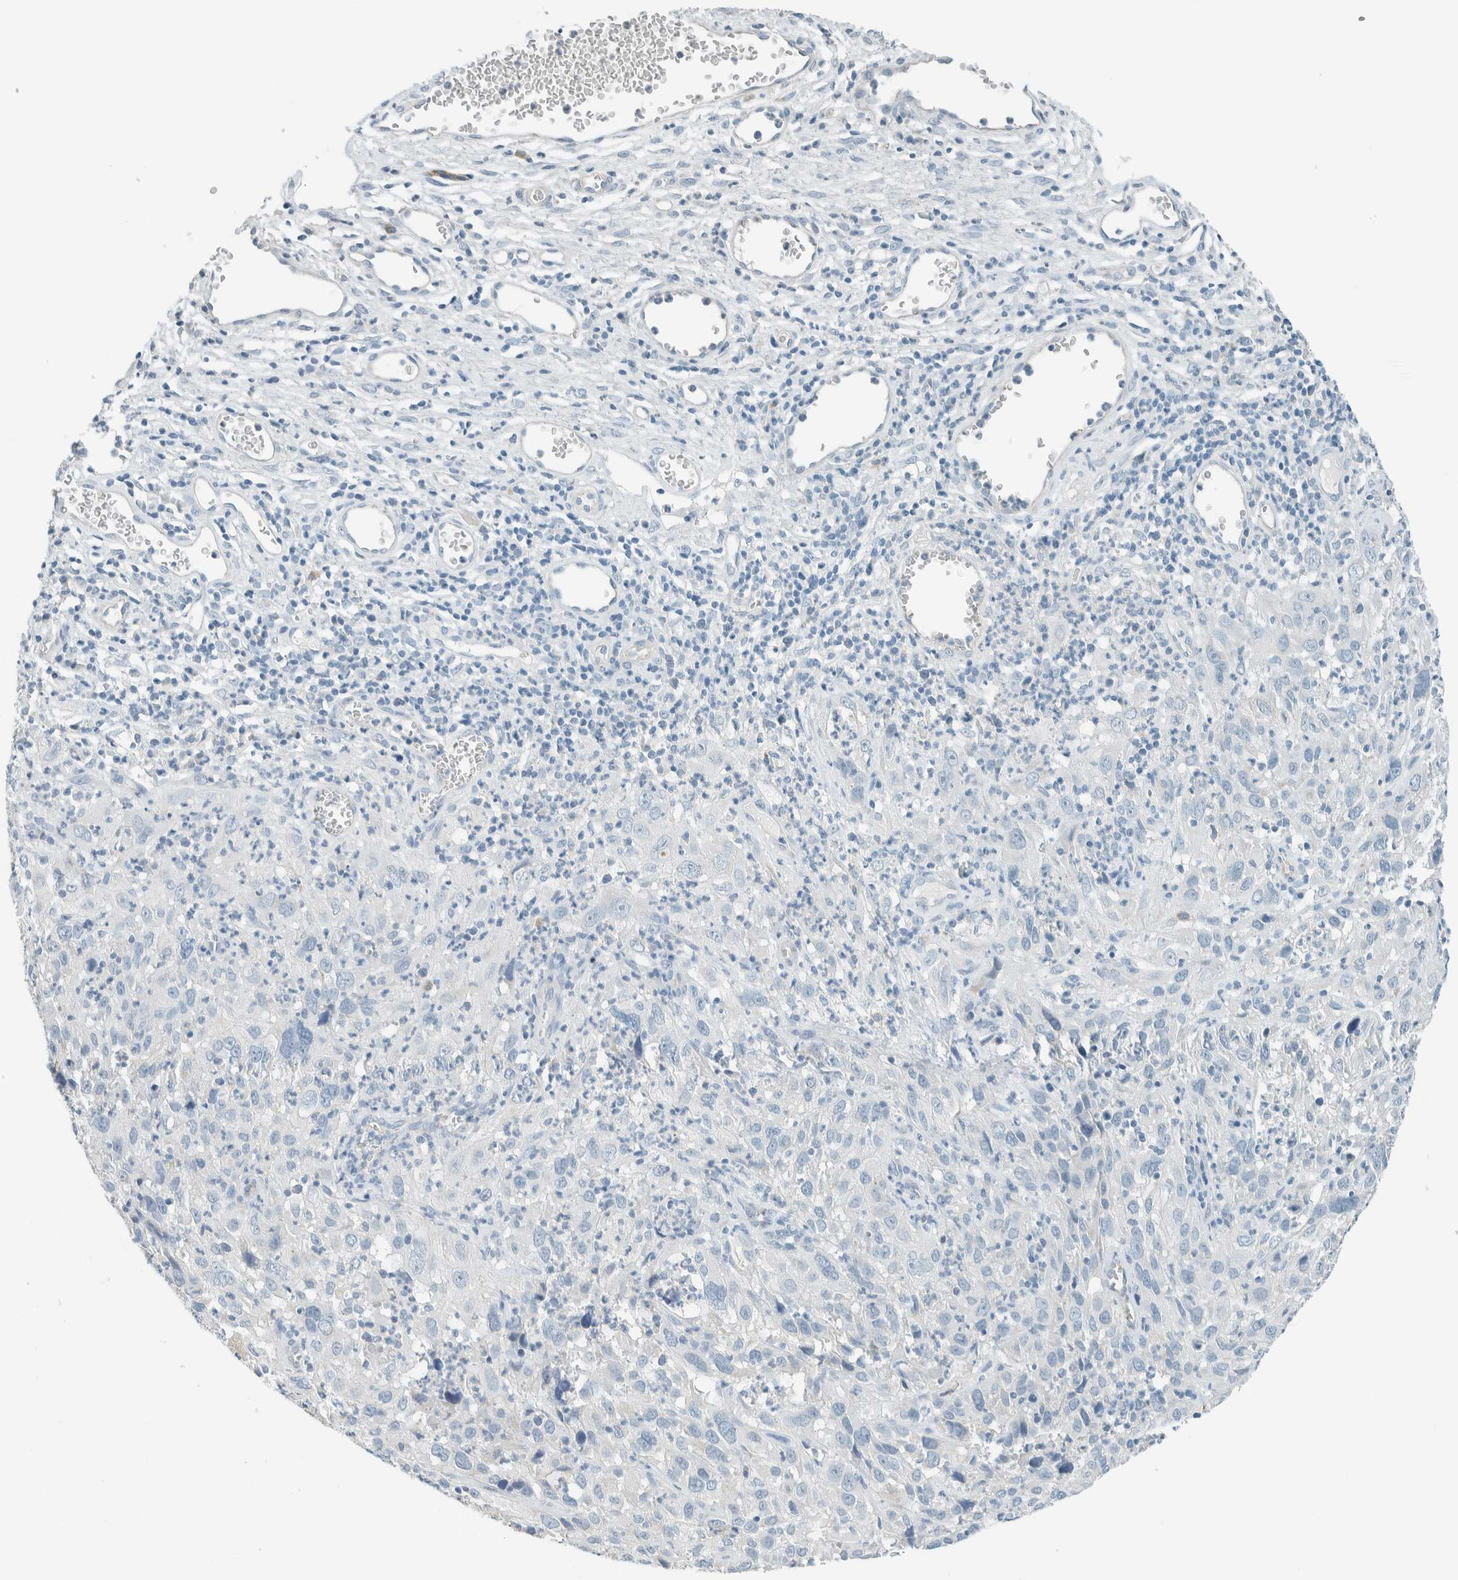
{"staining": {"intensity": "negative", "quantity": "none", "location": "none"}, "tissue": "cervical cancer", "cell_type": "Tumor cells", "image_type": "cancer", "snomed": [{"axis": "morphology", "description": "Squamous cell carcinoma, NOS"}, {"axis": "topography", "description": "Cervix"}], "caption": "The image shows no staining of tumor cells in cervical cancer.", "gene": "SLFN12", "patient": {"sex": "female", "age": 32}}